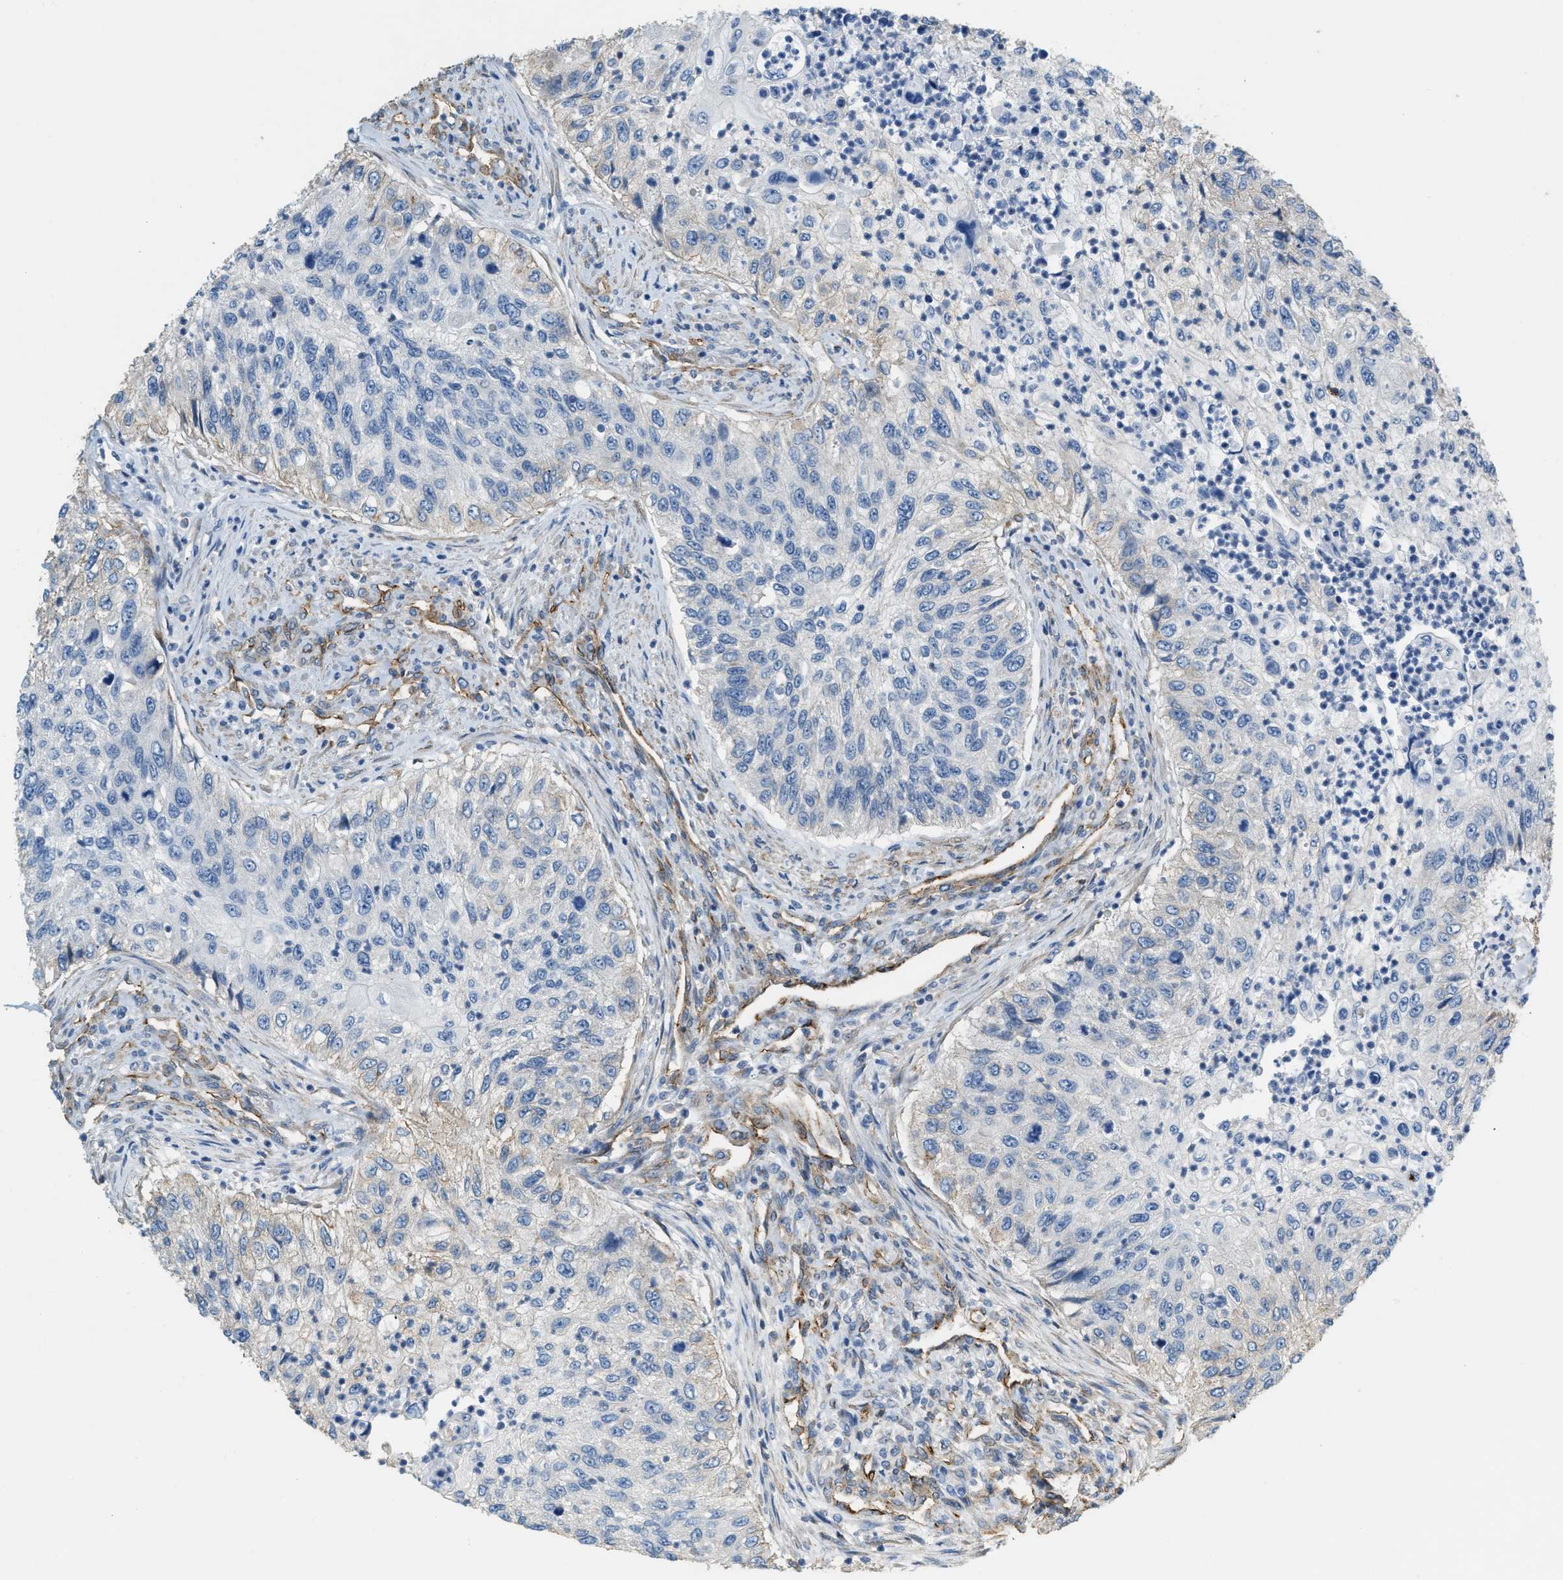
{"staining": {"intensity": "negative", "quantity": "none", "location": "none"}, "tissue": "urothelial cancer", "cell_type": "Tumor cells", "image_type": "cancer", "snomed": [{"axis": "morphology", "description": "Urothelial carcinoma, High grade"}, {"axis": "topography", "description": "Urinary bladder"}], "caption": "Immunohistochemistry (IHC) image of high-grade urothelial carcinoma stained for a protein (brown), which demonstrates no staining in tumor cells. Nuclei are stained in blue.", "gene": "TMEM43", "patient": {"sex": "female", "age": 60}}